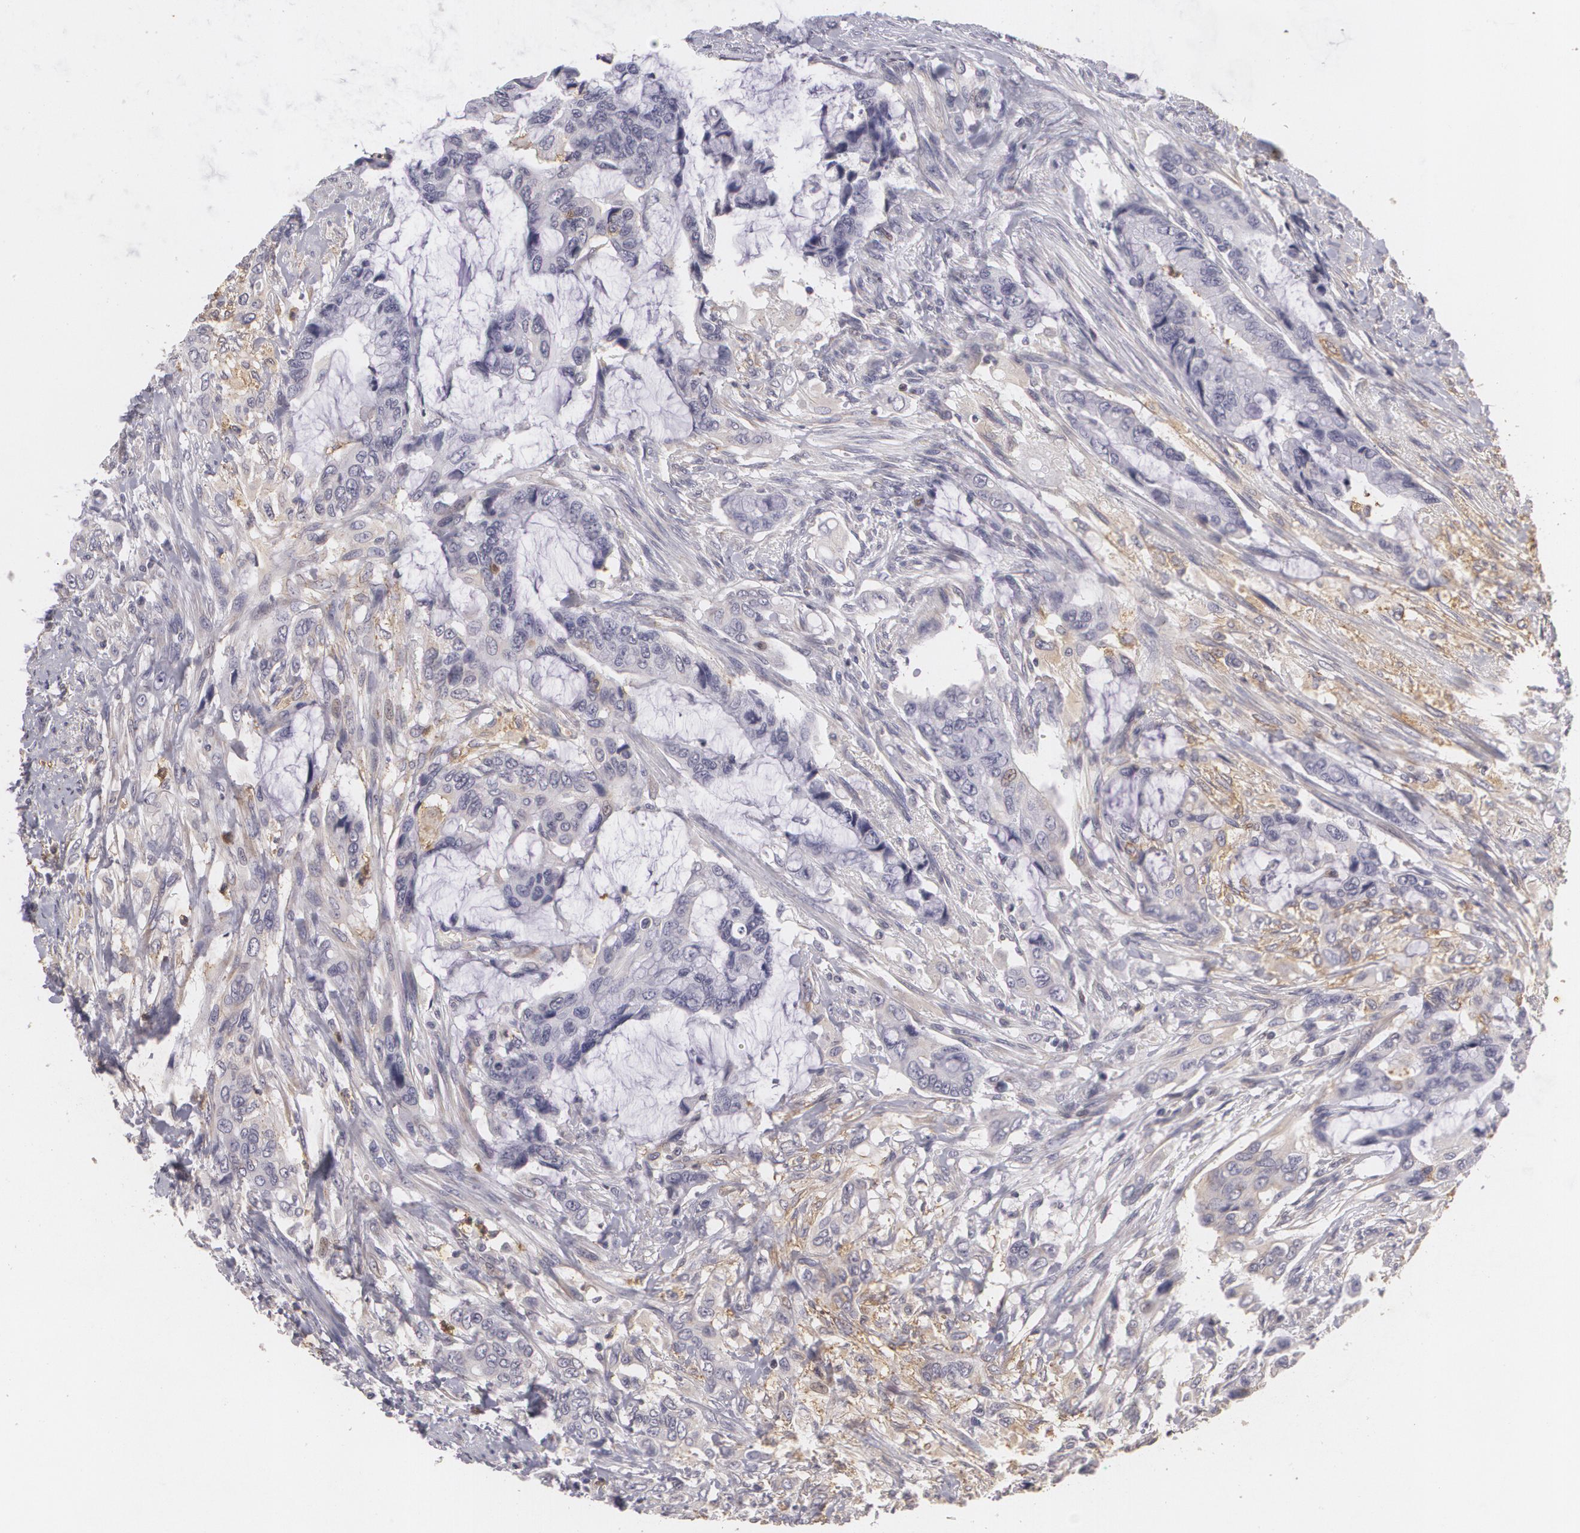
{"staining": {"intensity": "negative", "quantity": "none", "location": "none"}, "tissue": "colorectal cancer", "cell_type": "Tumor cells", "image_type": "cancer", "snomed": [{"axis": "morphology", "description": "Adenocarcinoma, NOS"}, {"axis": "topography", "description": "Rectum"}], "caption": "This is a histopathology image of immunohistochemistry (IHC) staining of adenocarcinoma (colorectal), which shows no positivity in tumor cells.", "gene": "KCNA4", "patient": {"sex": "female", "age": 59}}